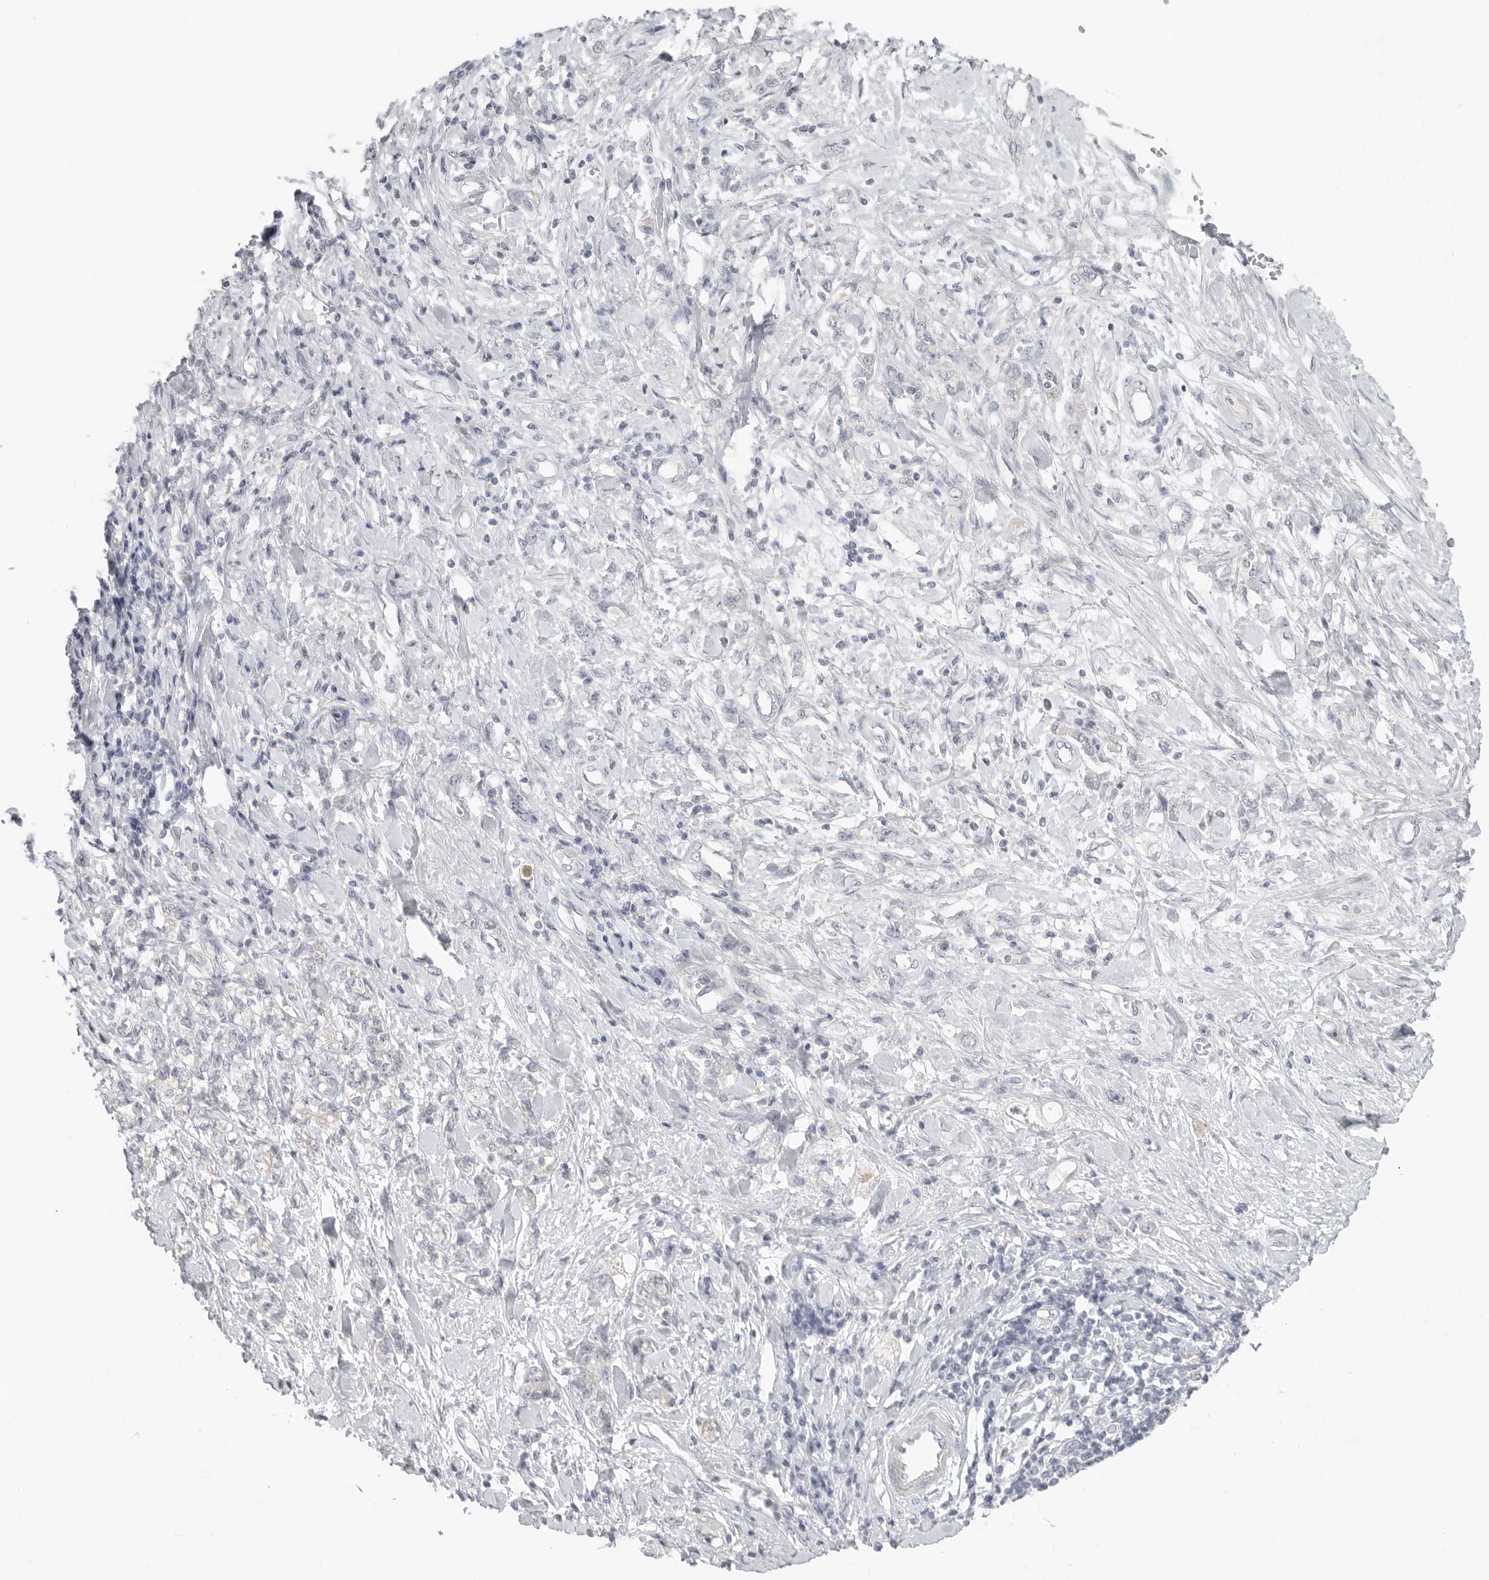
{"staining": {"intensity": "negative", "quantity": "none", "location": "none"}, "tissue": "stomach cancer", "cell_type": "Tumor cells", "image_type": "cancer", "snomed": [{"axis": "morphology", "description": "Adenocarcinoma, NOS"}, {"axis": "topography", "description": "Stomach"}], "caption": "Immunohistochemistry (IHC) histopathology image of human stomach cancer stained for a protein (brown), which exhibits no positivity in tumor cells.", "gene": "HDAC6", "patient": {"sex": "female", "age": 76}}